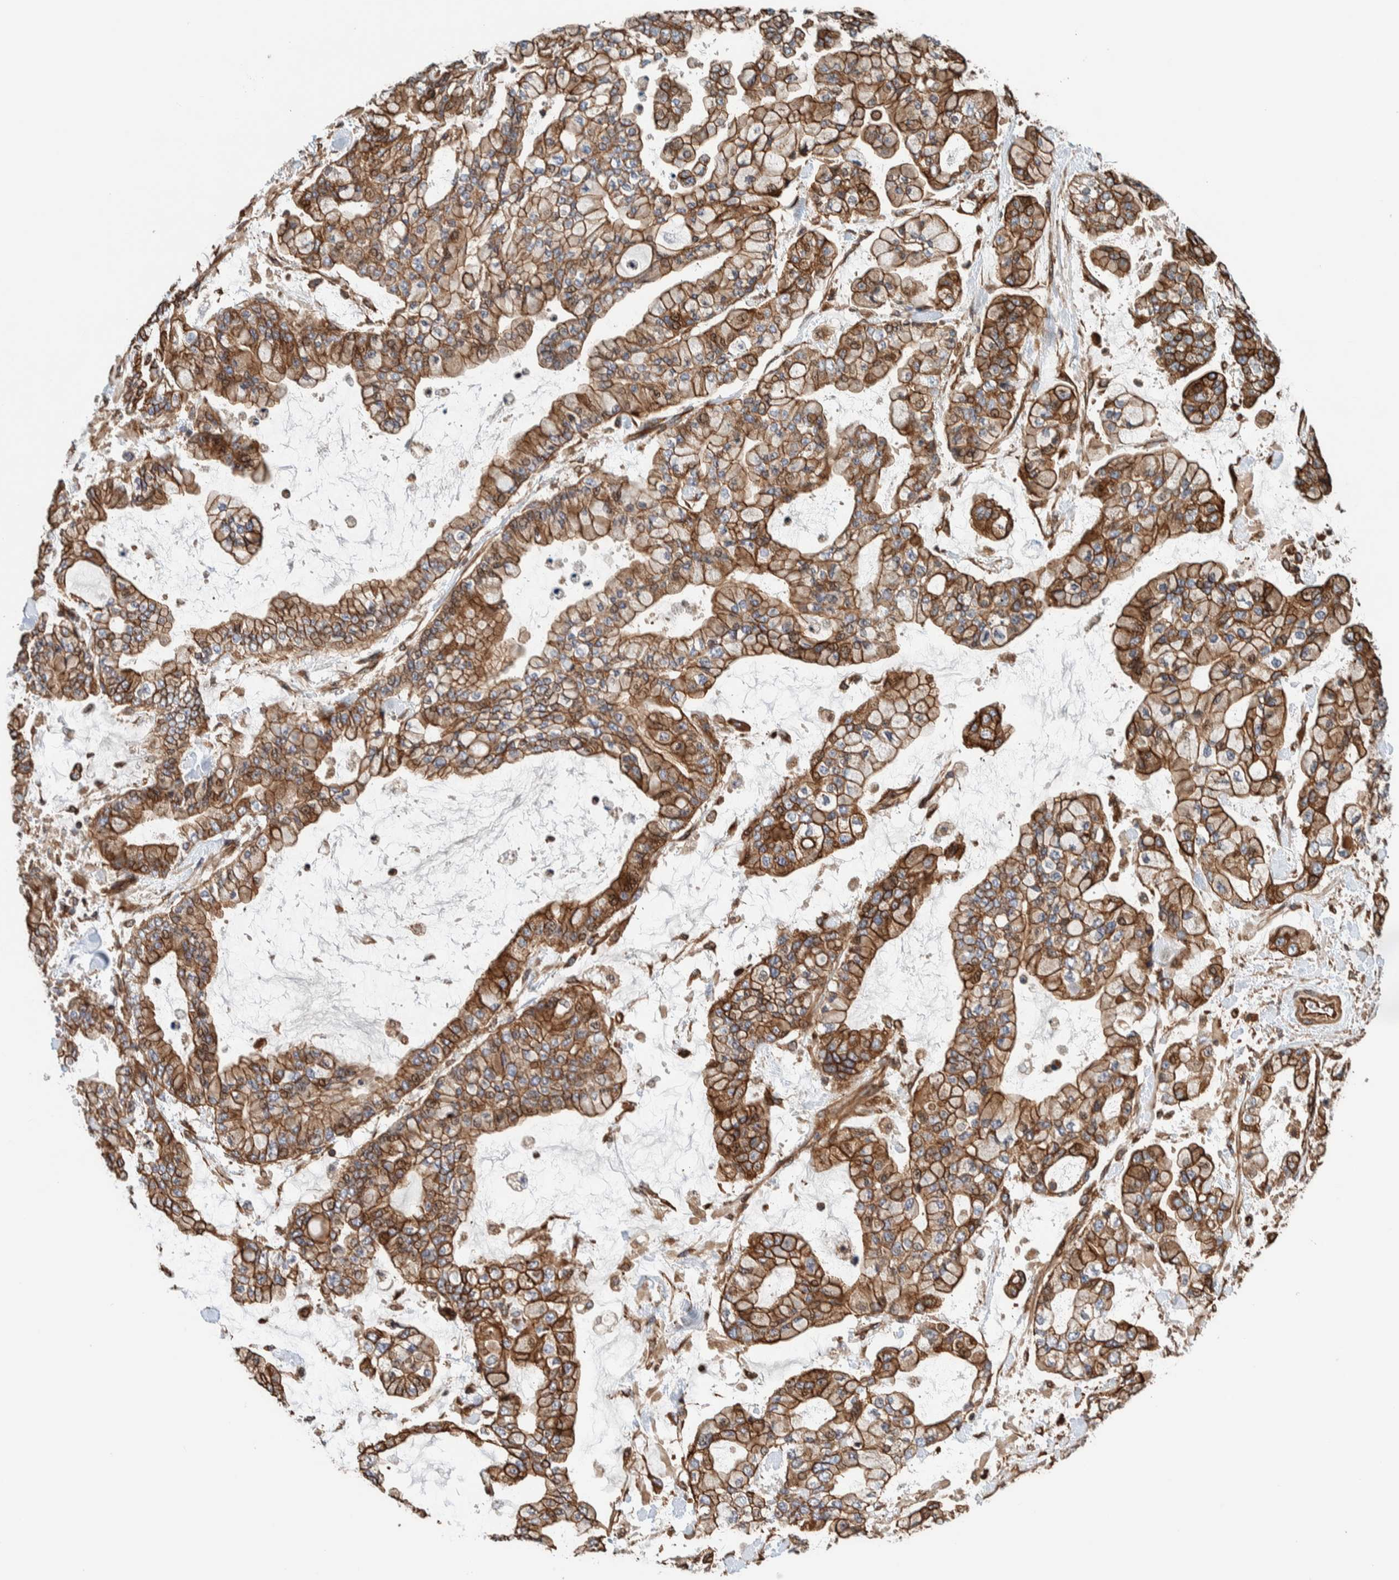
{"staining": {"intensity": "moderate", "quantity": ">75%", "location": "cytoplasmic/membranous"}, "tissue": "stomach cancer", "cell_type": "Tumor cells", "image_type": "cancer", "snomed": [{"axis": "morphology", "description": "Normal tissue, NOS"}, {"axis": "morphology", "description": "Adenocarcinoma, NOS"}, {"axis": "topography", "description": "Stomach, upper"}, {"axis": "topography", "description": "Stomach"}], "caption": "Stomach adenocarcinoma stained for a protein (brown) reveals moderate cytoplasmic/membranous positive positivity in approximately >75% of tumor cells.", "gene": "PKD1L1", "patient": {"sex": "male", "age": 76}}